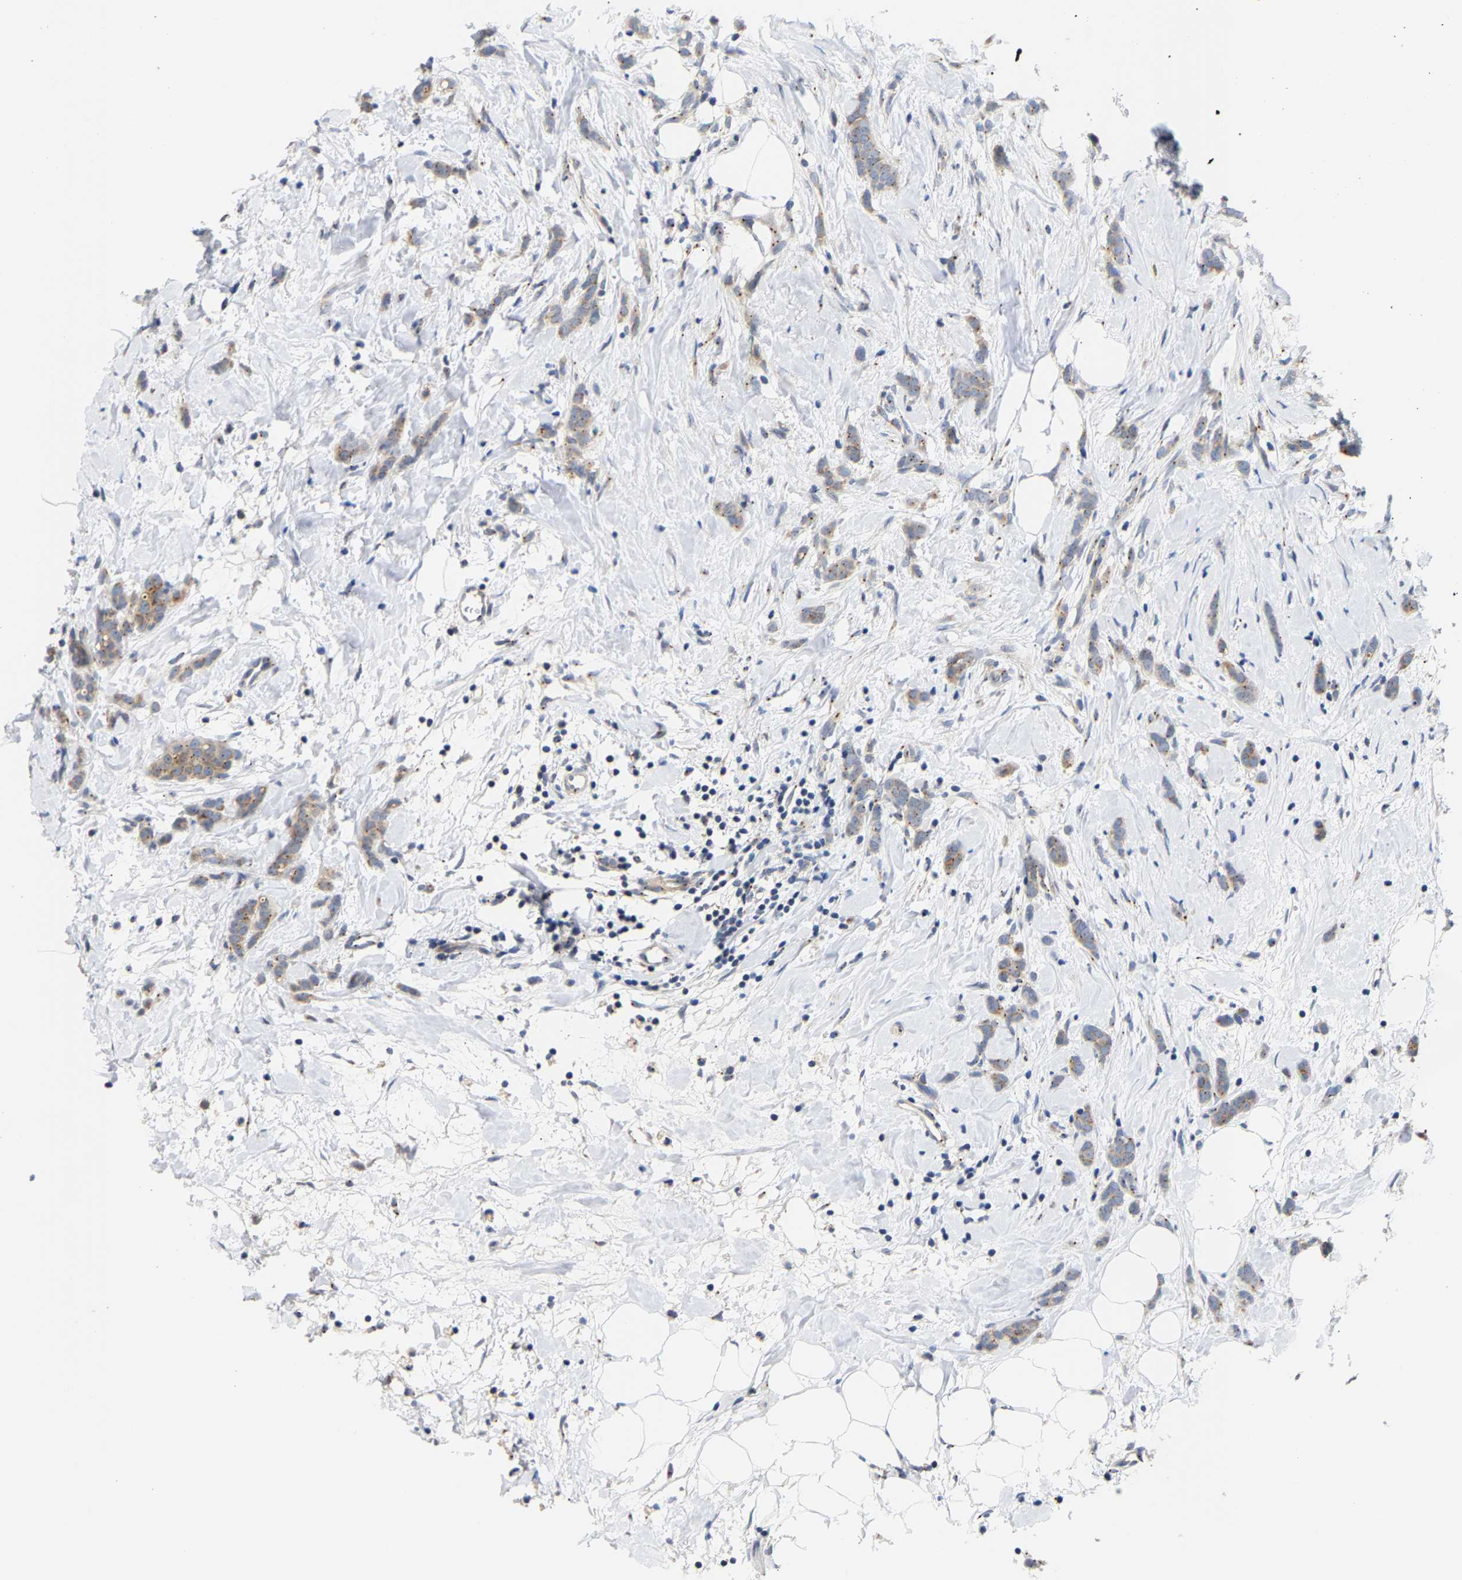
{"staining": {"intensity": "weak", "quantity": ">75%", "location": "cytoplasmic/membranous"}, "tissue": "breast cancer", "cell_type": "Tumor cells", "image_type": "cancer", "snomed": [{"axis": "morphology", "description": "Lobular carcinoma, in situ"}, {"axis": "morphology", "description": "Lobular carcinoma"}, {"axis": "topography", "description": "Breast"}], "caption": "A photomicrograph of human lobular carcinoma (breast) stained for a protein demonstrates weak cytoplasmic/membranous brown staining in tumor cells. (Brightfield microscopy of DAB IHC at high magnification).", "gene": "PCNT", "patient": {"sex": "female", "age": 41}}